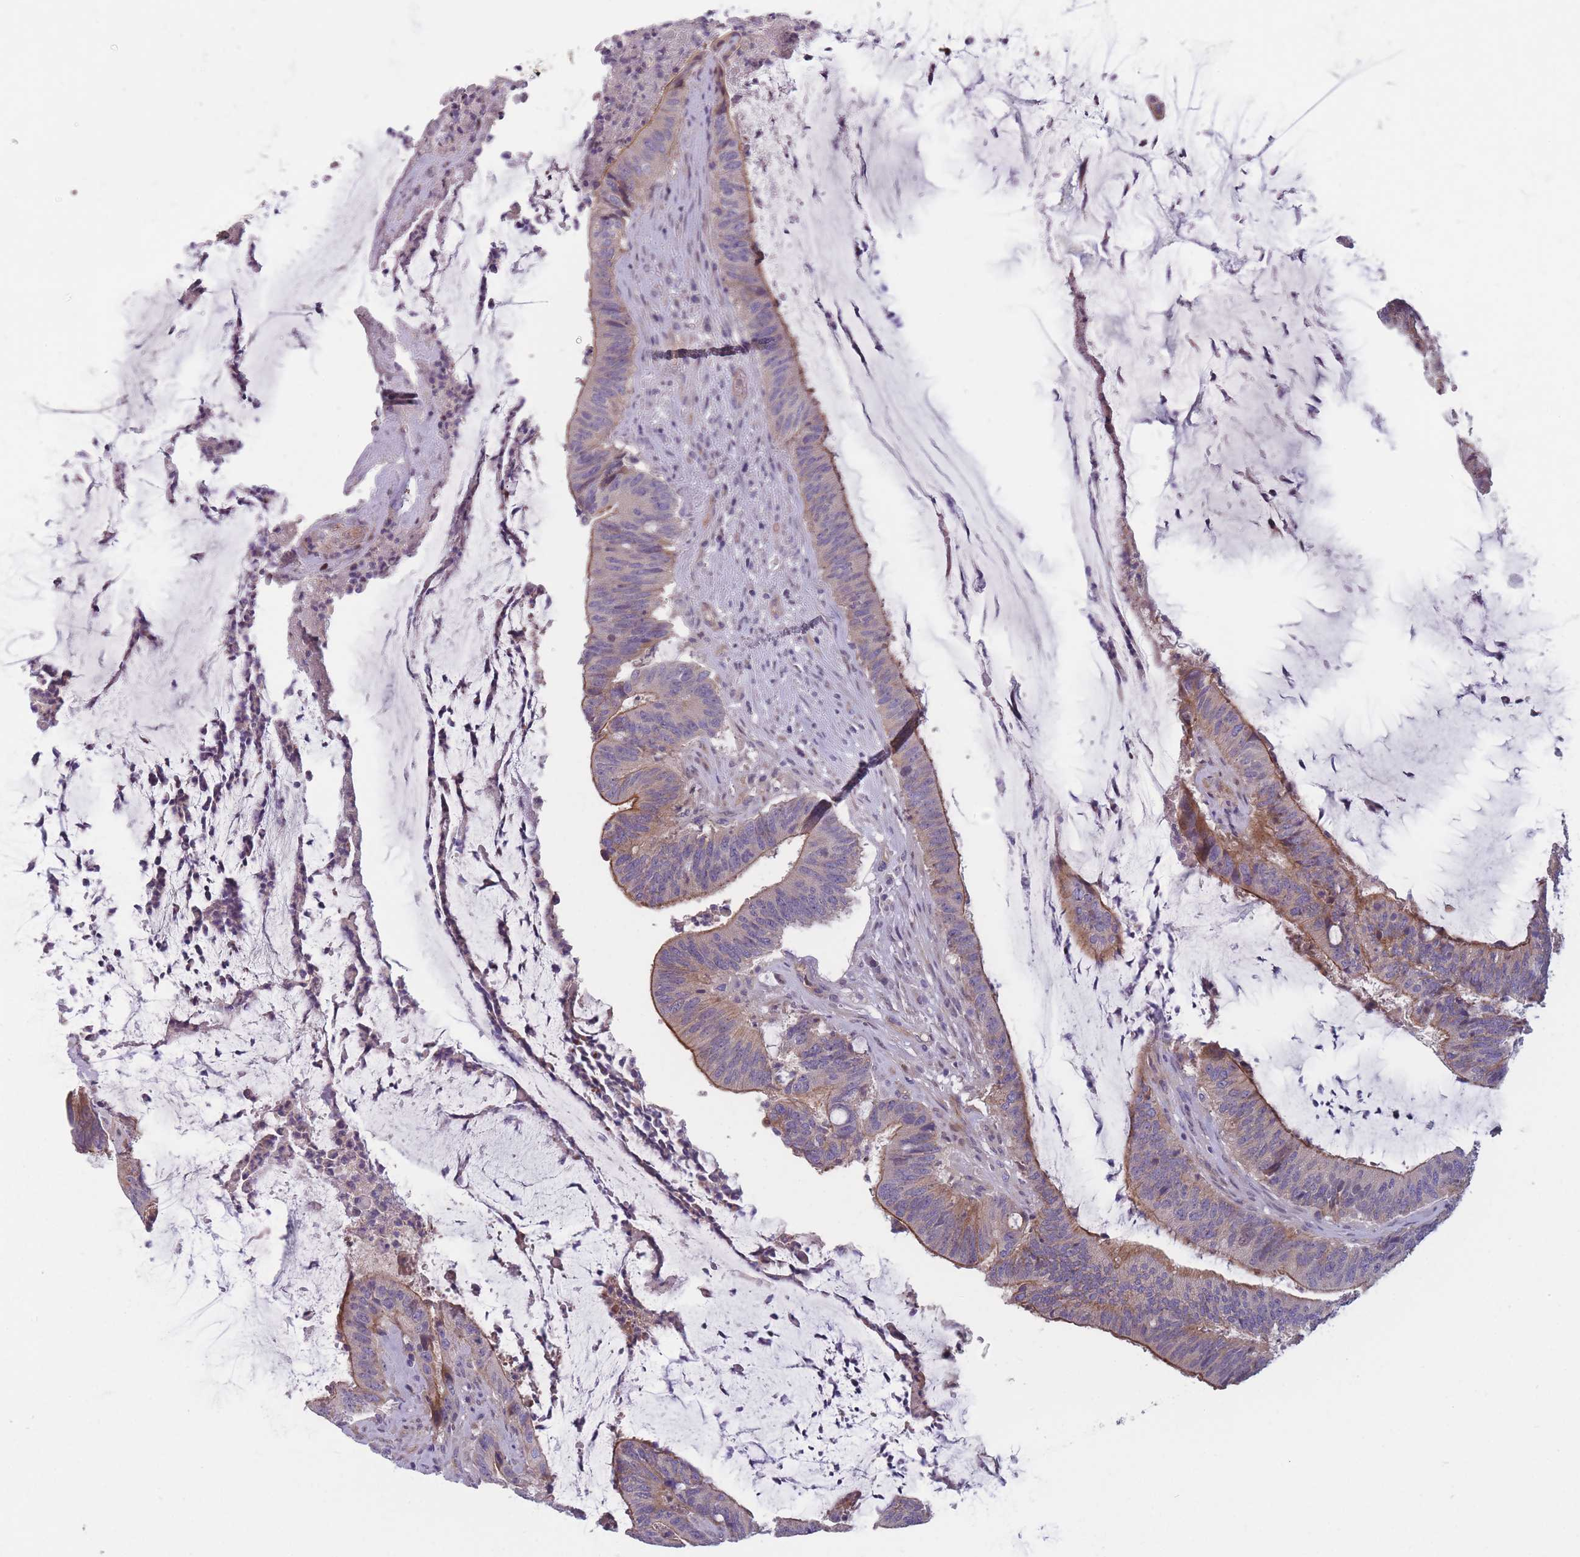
{"staining": {"intensity": "moderate", "quantity": "25%-75%", "location": "cytoplasmic/membranous"}, "tissue": "colorectal cancer", "cell_type": "Tumor cells", "image_type": "cancer", "snomed": [{"axis": "morphology", "description": "Adenocarcinoma, NOS"}, {"axis": "topography", "description": "Colon"}], "caption": "About 25%-75% of tumor cells in human colorectal cancer (adenocarcinoma) show moderate cytoplasmic/membranous protein expression as visualized by brown immunohistochemical staining.", "gene": "FAM83F", "patient": {"sex": "female", "age": 43}}